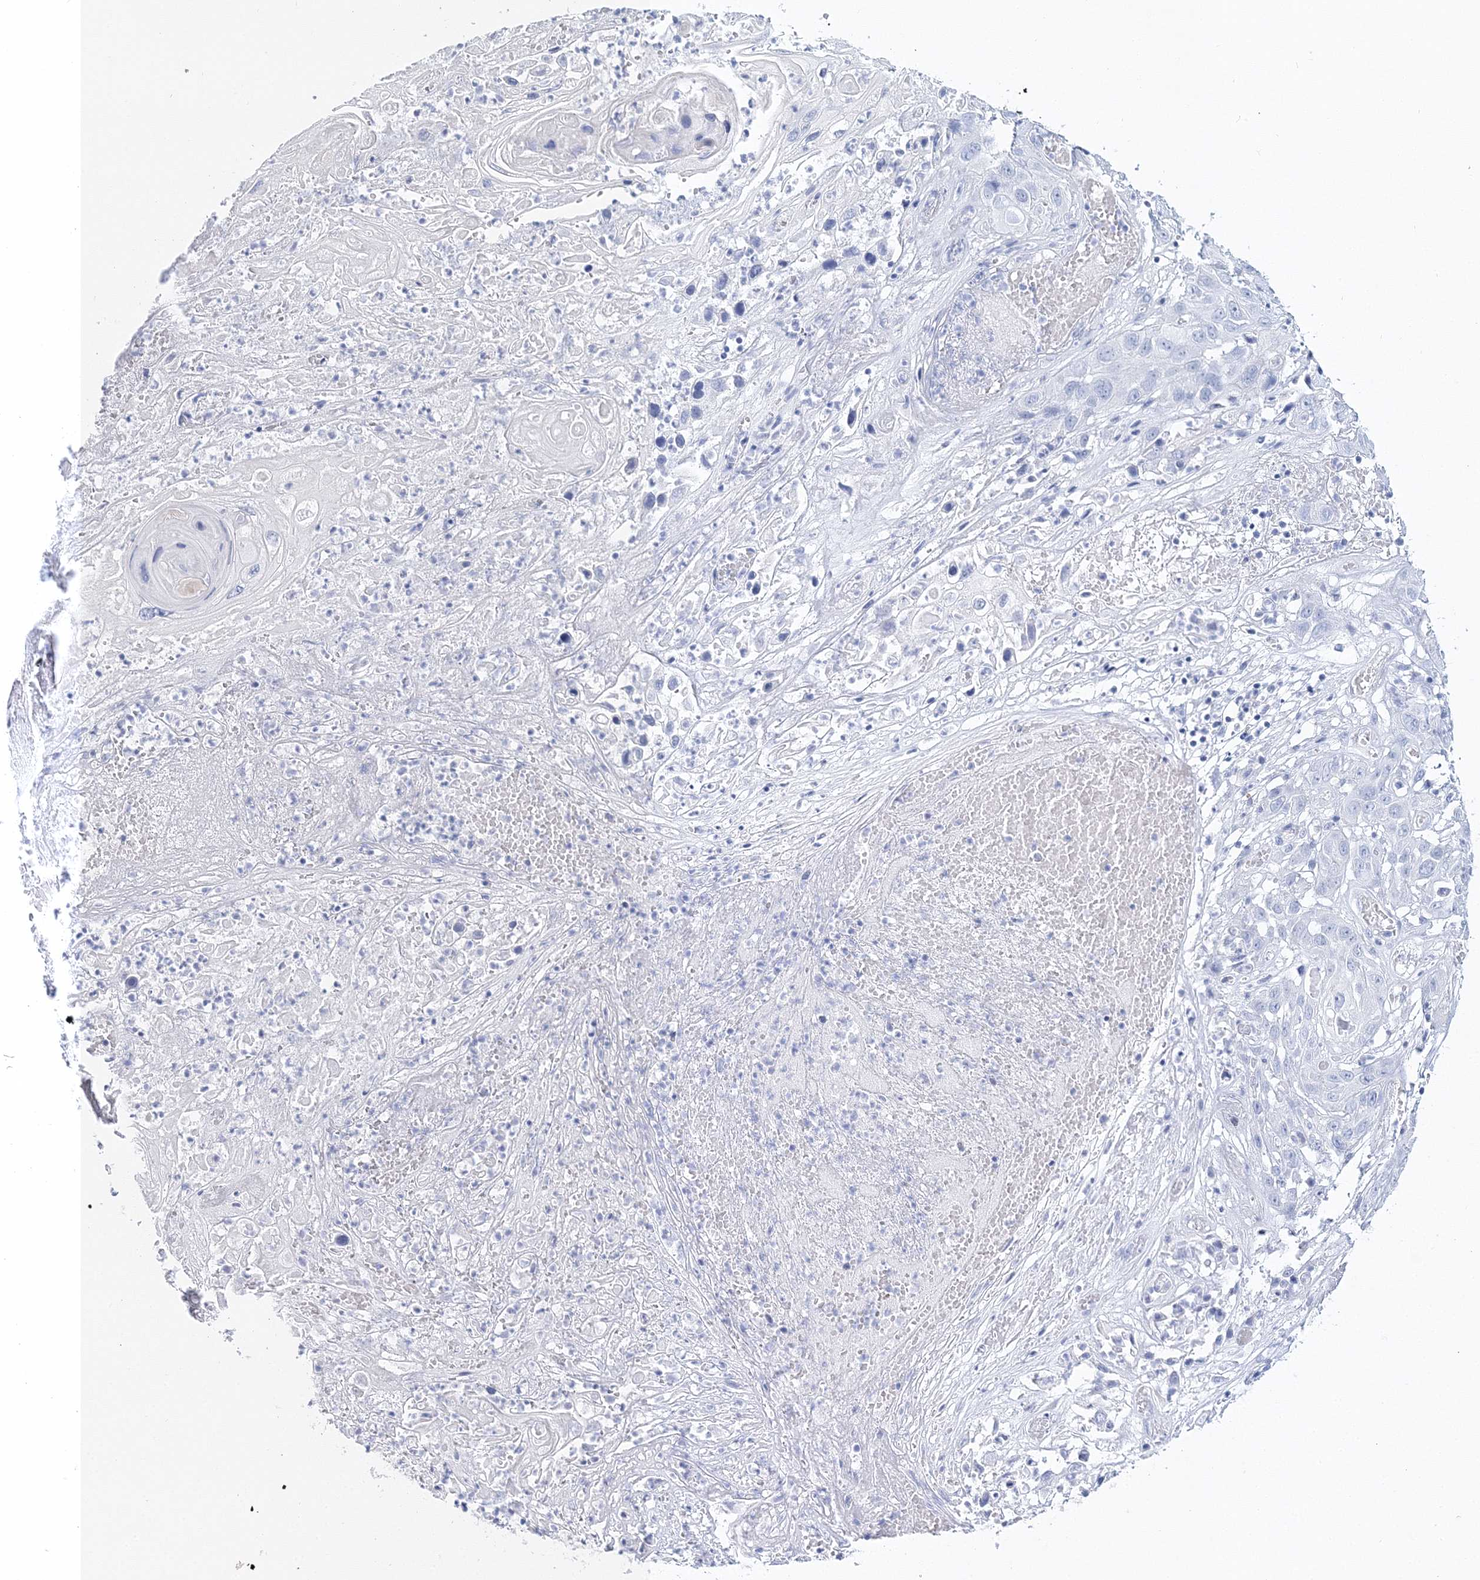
{"staining": {"intensity": "negative", "quantity": "none", "location": "none"}, "tissue": "skin cancer", "cell_type": "Tumor cells", "image_type": "cancer", "snomed": [{"axis": "morphology", "description": "Squamous cell carcinoma, NOS"}, {"axis": "topography", "description": "Skin"}], "caption": "Photomicrograph shows no significant protein positivity in tumor cells of skin cancer.", "gene": "MYOZ2", "patient": {"sex": "male", "age": 55}}